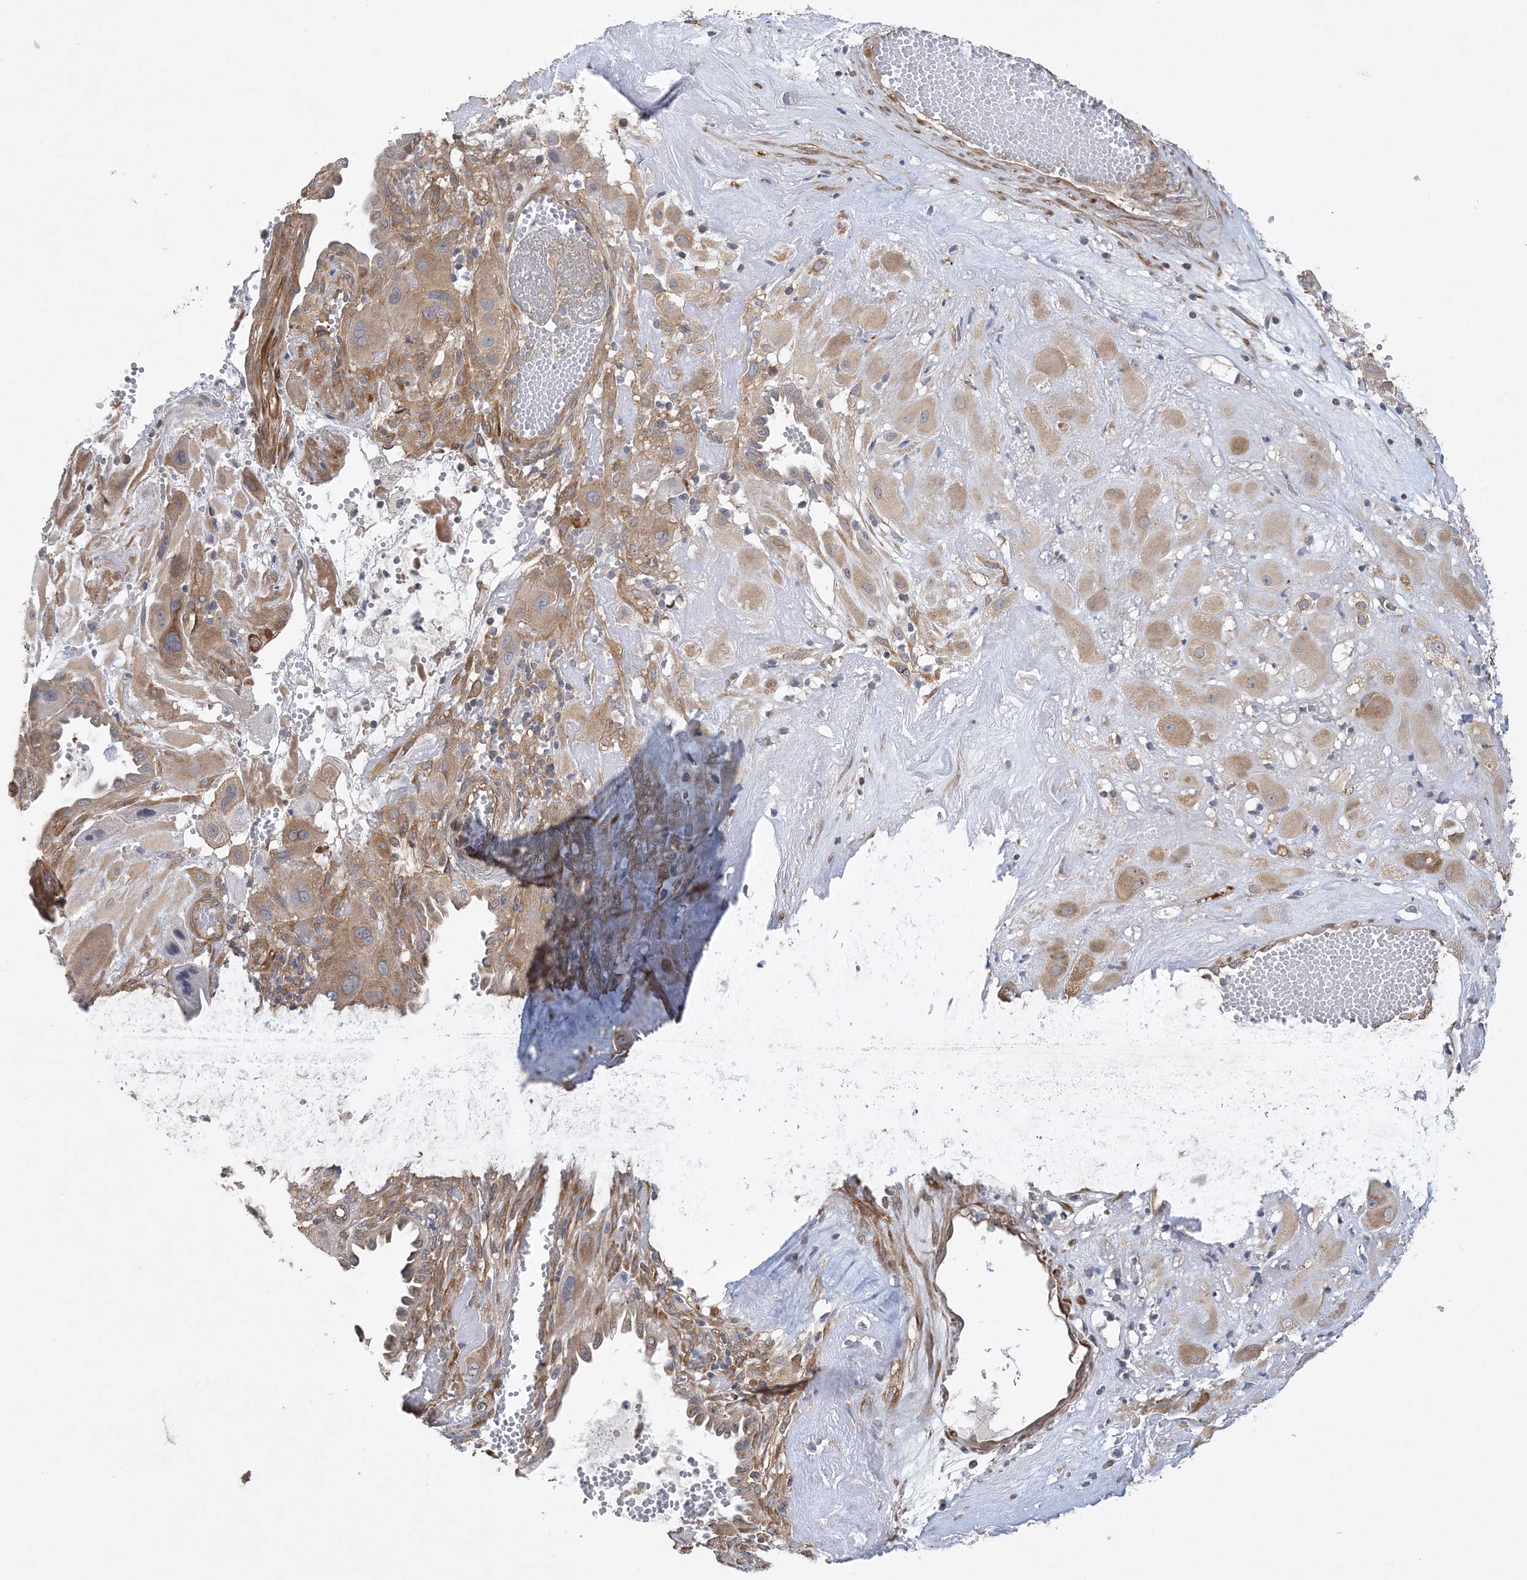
{"staining": {"intensity": "moderate", "quantity": ">75%", "location": "cytoplasmic/membranous"}, "tissue": "cervical cancer", "cell_type": "Tumor cells", "image_type": "cancer", "snomed": [{"axis": "morphology", "description": "Squamous cell carcinoma, NOS"}, {"axis": "topography", "description": "Cervix"}], "caption": "The histopathology image demonstrates immunohistochemical staining of squamous cell carcinoma (cervical). There is moderate cytoplasmic/membranous staining is appreciated in approximately >75% of tumor cells.", "gene": "MAP4K5", "patient": {"sex": "female", "age": 34}}